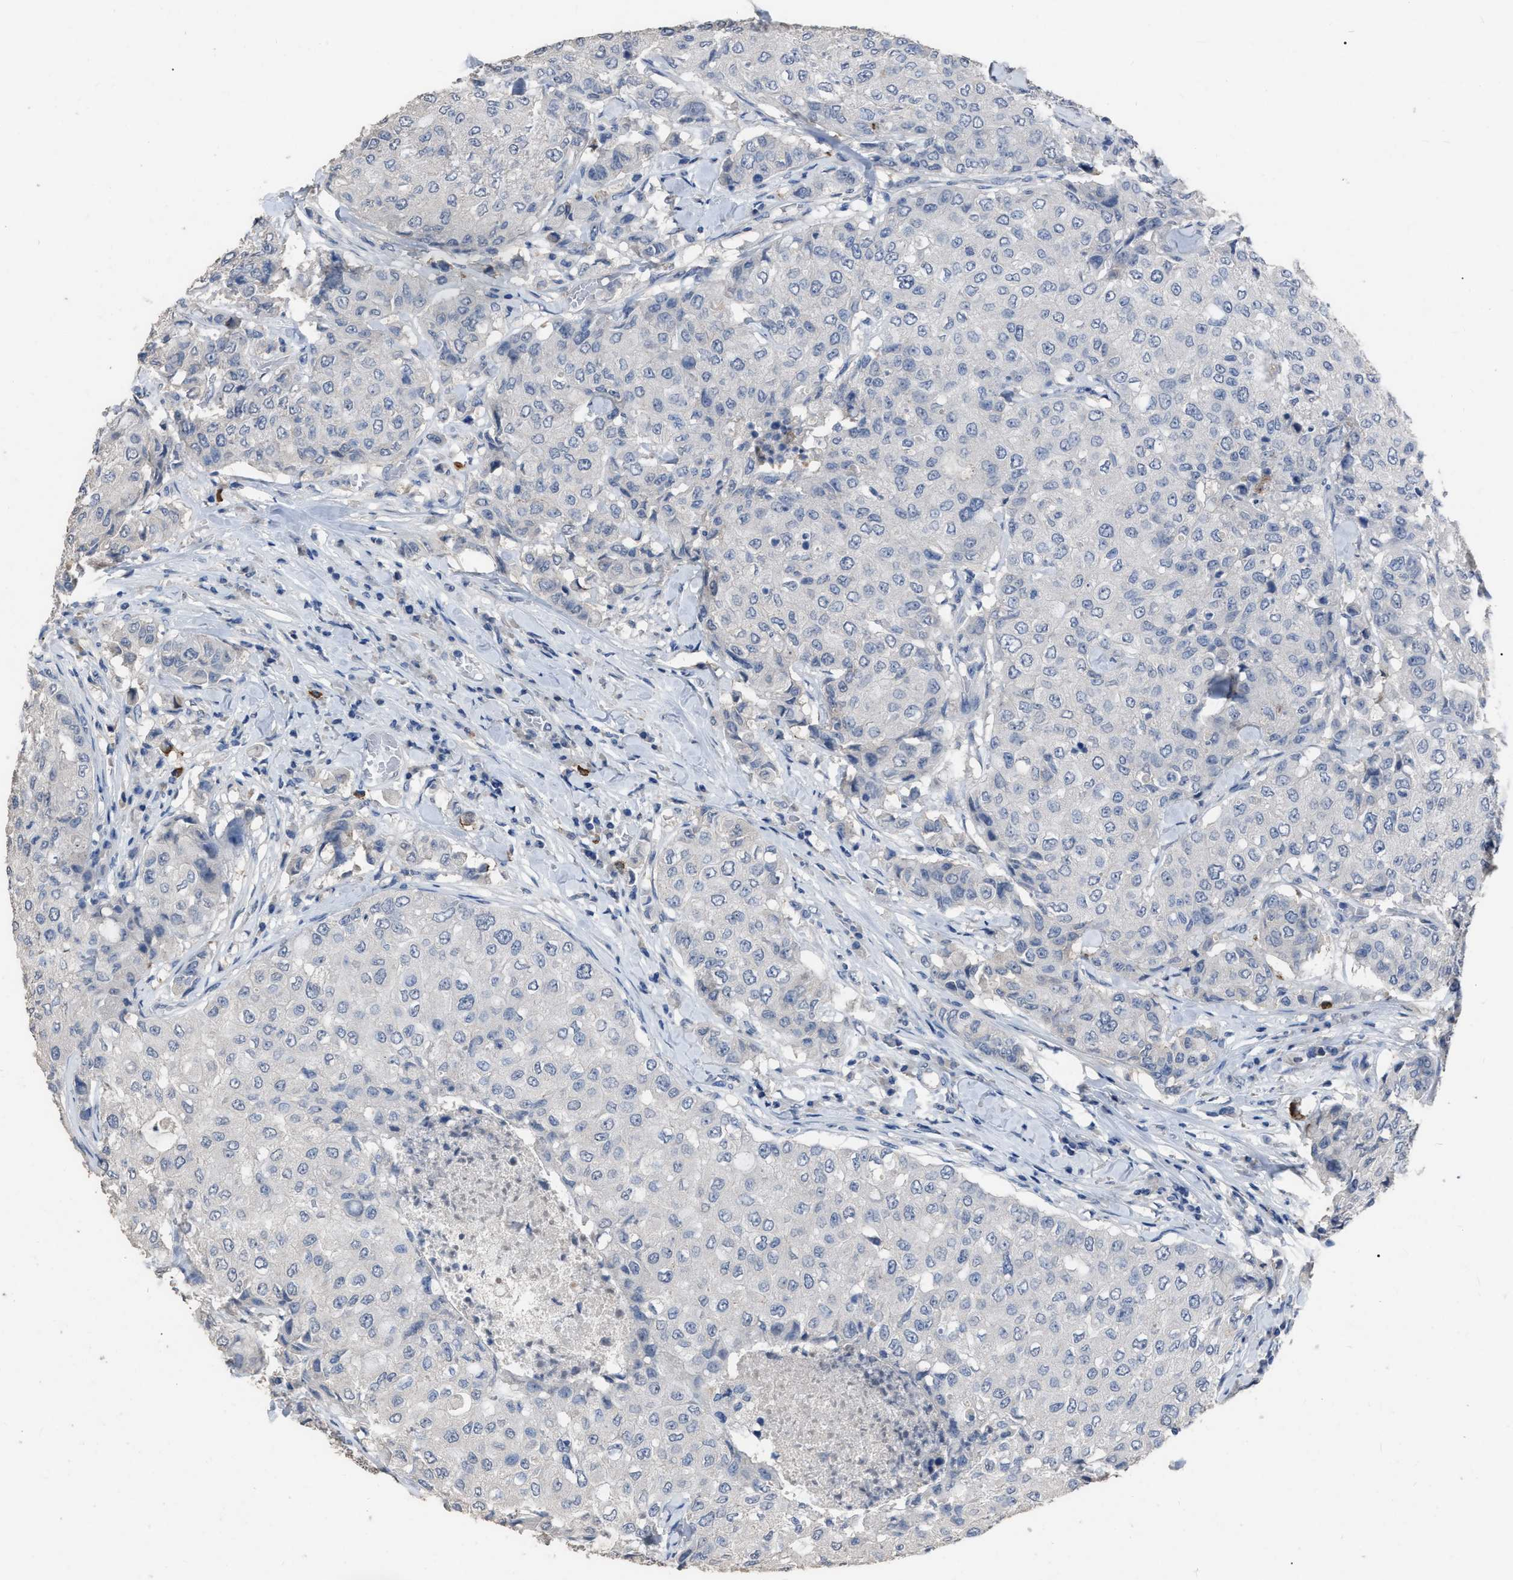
{"staining": {"intensity": "negative", "quantity": "none", "location": "none"}, "tissue": "breast cancer", "cell_type": "Tumor cells", "image_type": "cancer", "snomed": [{"axis": "morphology", "description": "Duct carcinoma"}, {"axis": "topography", "description": "Breast"}], "caption": "This is an immunohistochemistry histopathology image of human breast cancer (infiltrating ductal carcinoma). There is no expression in tumor cells.", "gene": "HABP2", "patient": {"sex": "female", "age": 27}}